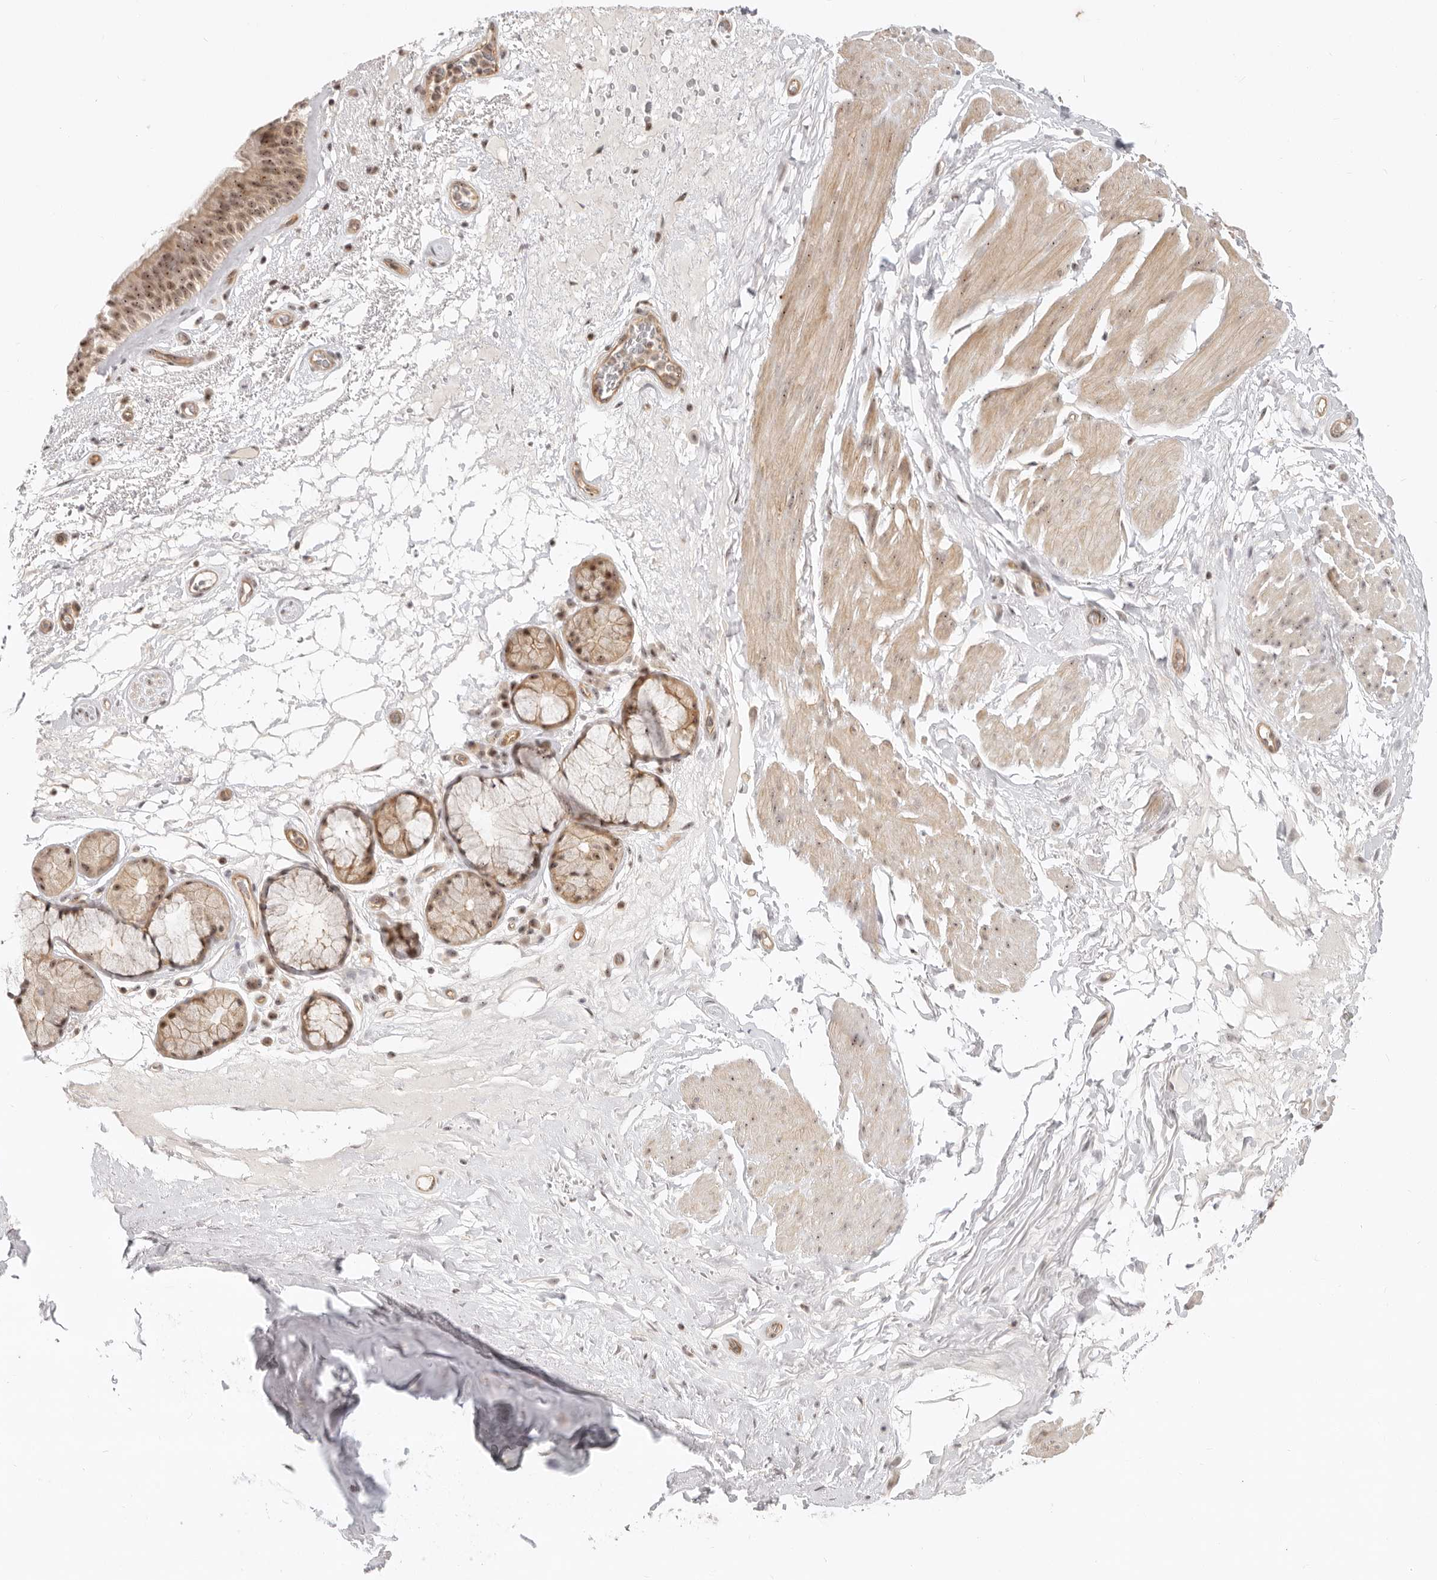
{"staining": {"intensity": "moderate", "quantity": ">75%", "location": "nuclear"}, "tissue": "bronchus", "cell_type": "Respiratory epithelial cells", "image_type": "normal", "snomed": [{"axis": "morphology", "description": "Normal tissue, NOS"}, {"axis": "topography", "description": "Cartilage tissue"}], "caption": "This is an image of IHC staining of unremarkable bronchus, which shows moderate positivity in the nuclear of respiratory epithelial cells.", "gene": "BAP1", "patient": {"sex": "female", "age": 63}}